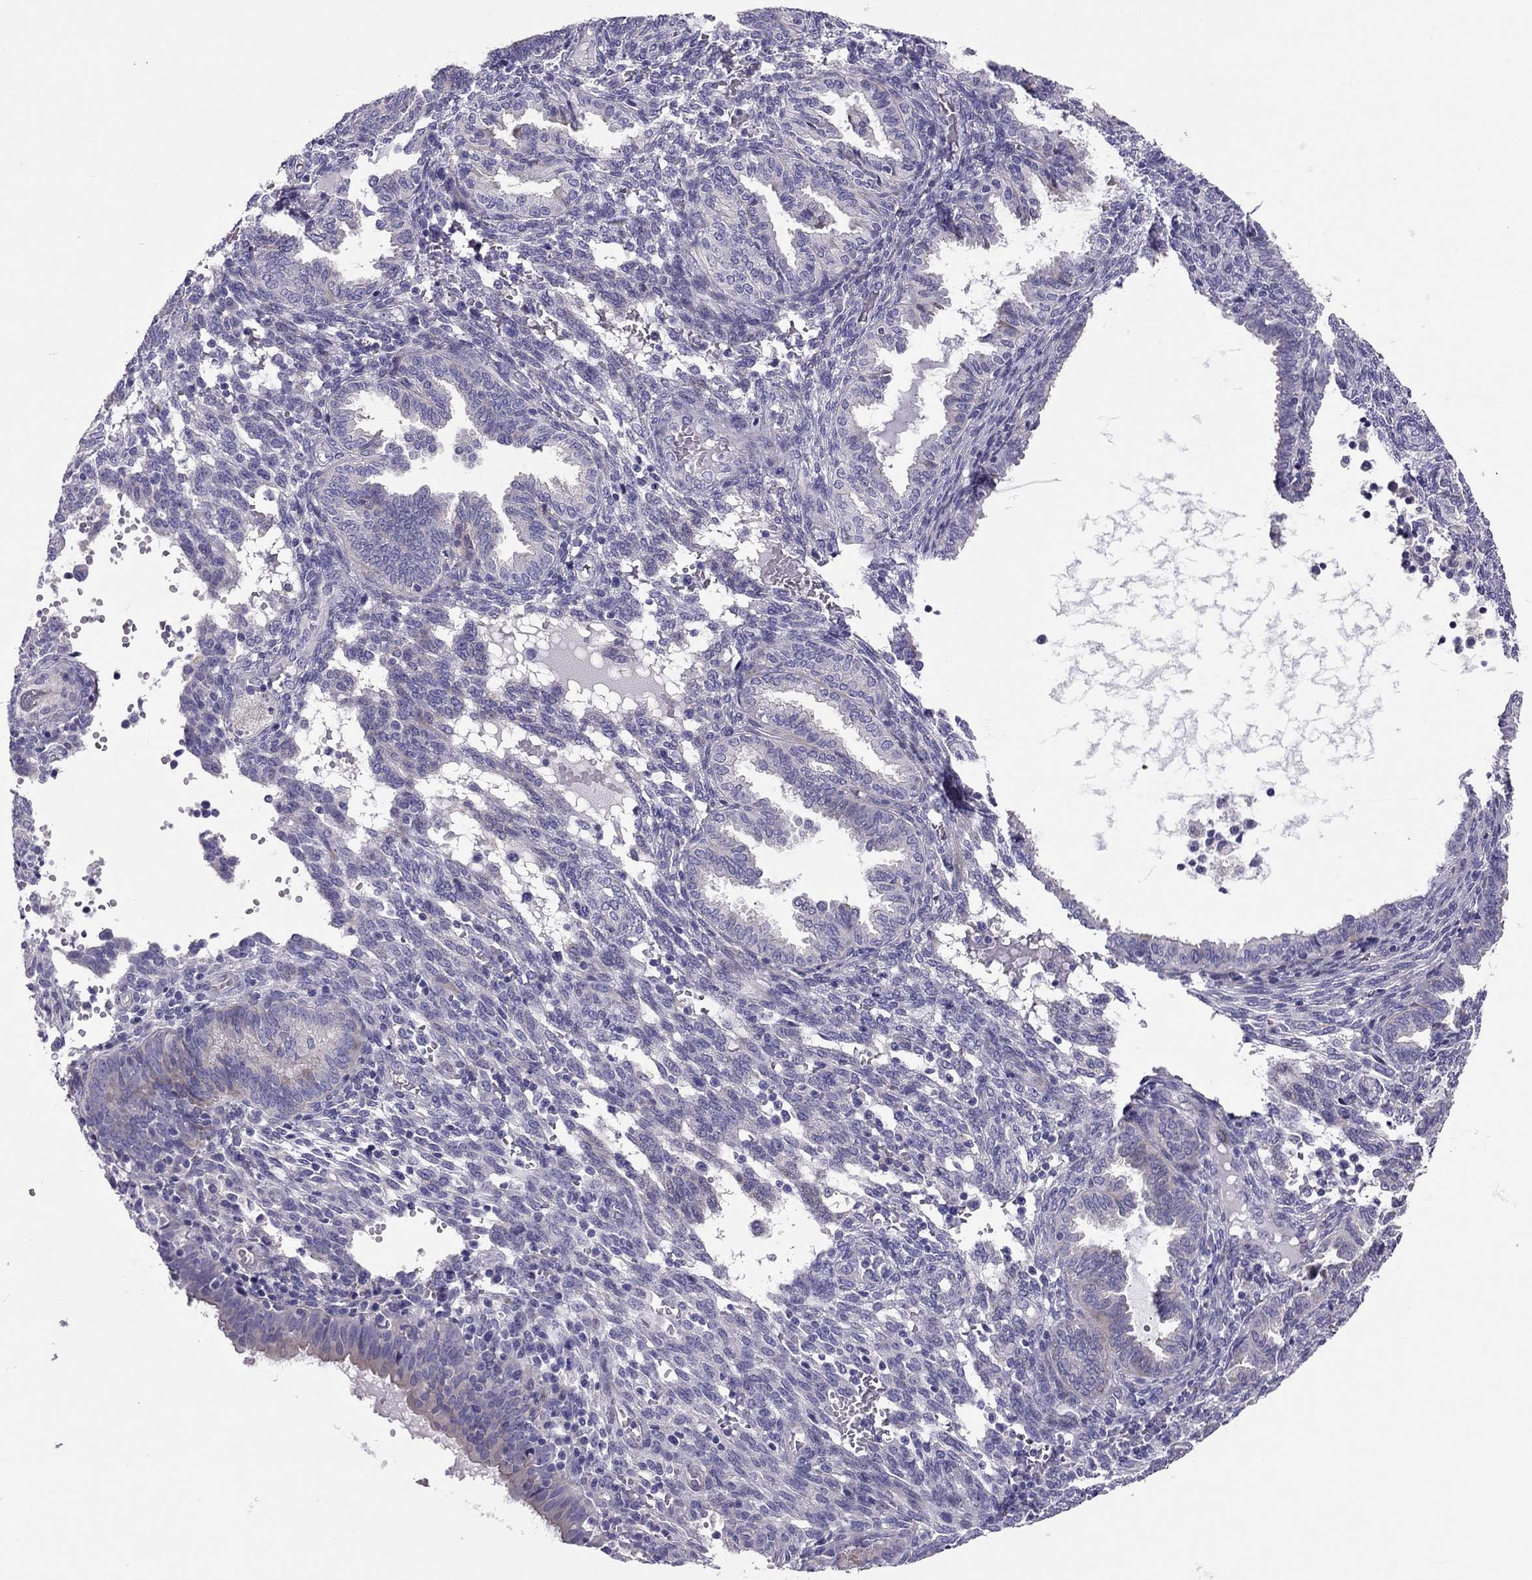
{"staining": {"intensity": "negative", "quantity": "none", "location": "none"}, "tissue": "endometrium", "cell_type": "Cells in endometrial stroma", "image_type": "normal", "snomed": [{"axis": "morphology", "description": "Normal tissue, NOS"}, {"axis": "topography", "description": "Endometrium"}], "caption": "Immunohistochemistry histopathology image of benign endometrium: endometrium stained with DAB (3,3'-diaminobenzidine) demonstrates no significant protein expression in cells in endometrial stroma.", "gene": "SCARB1", "patient": {"sex": "female", "age": 42}}